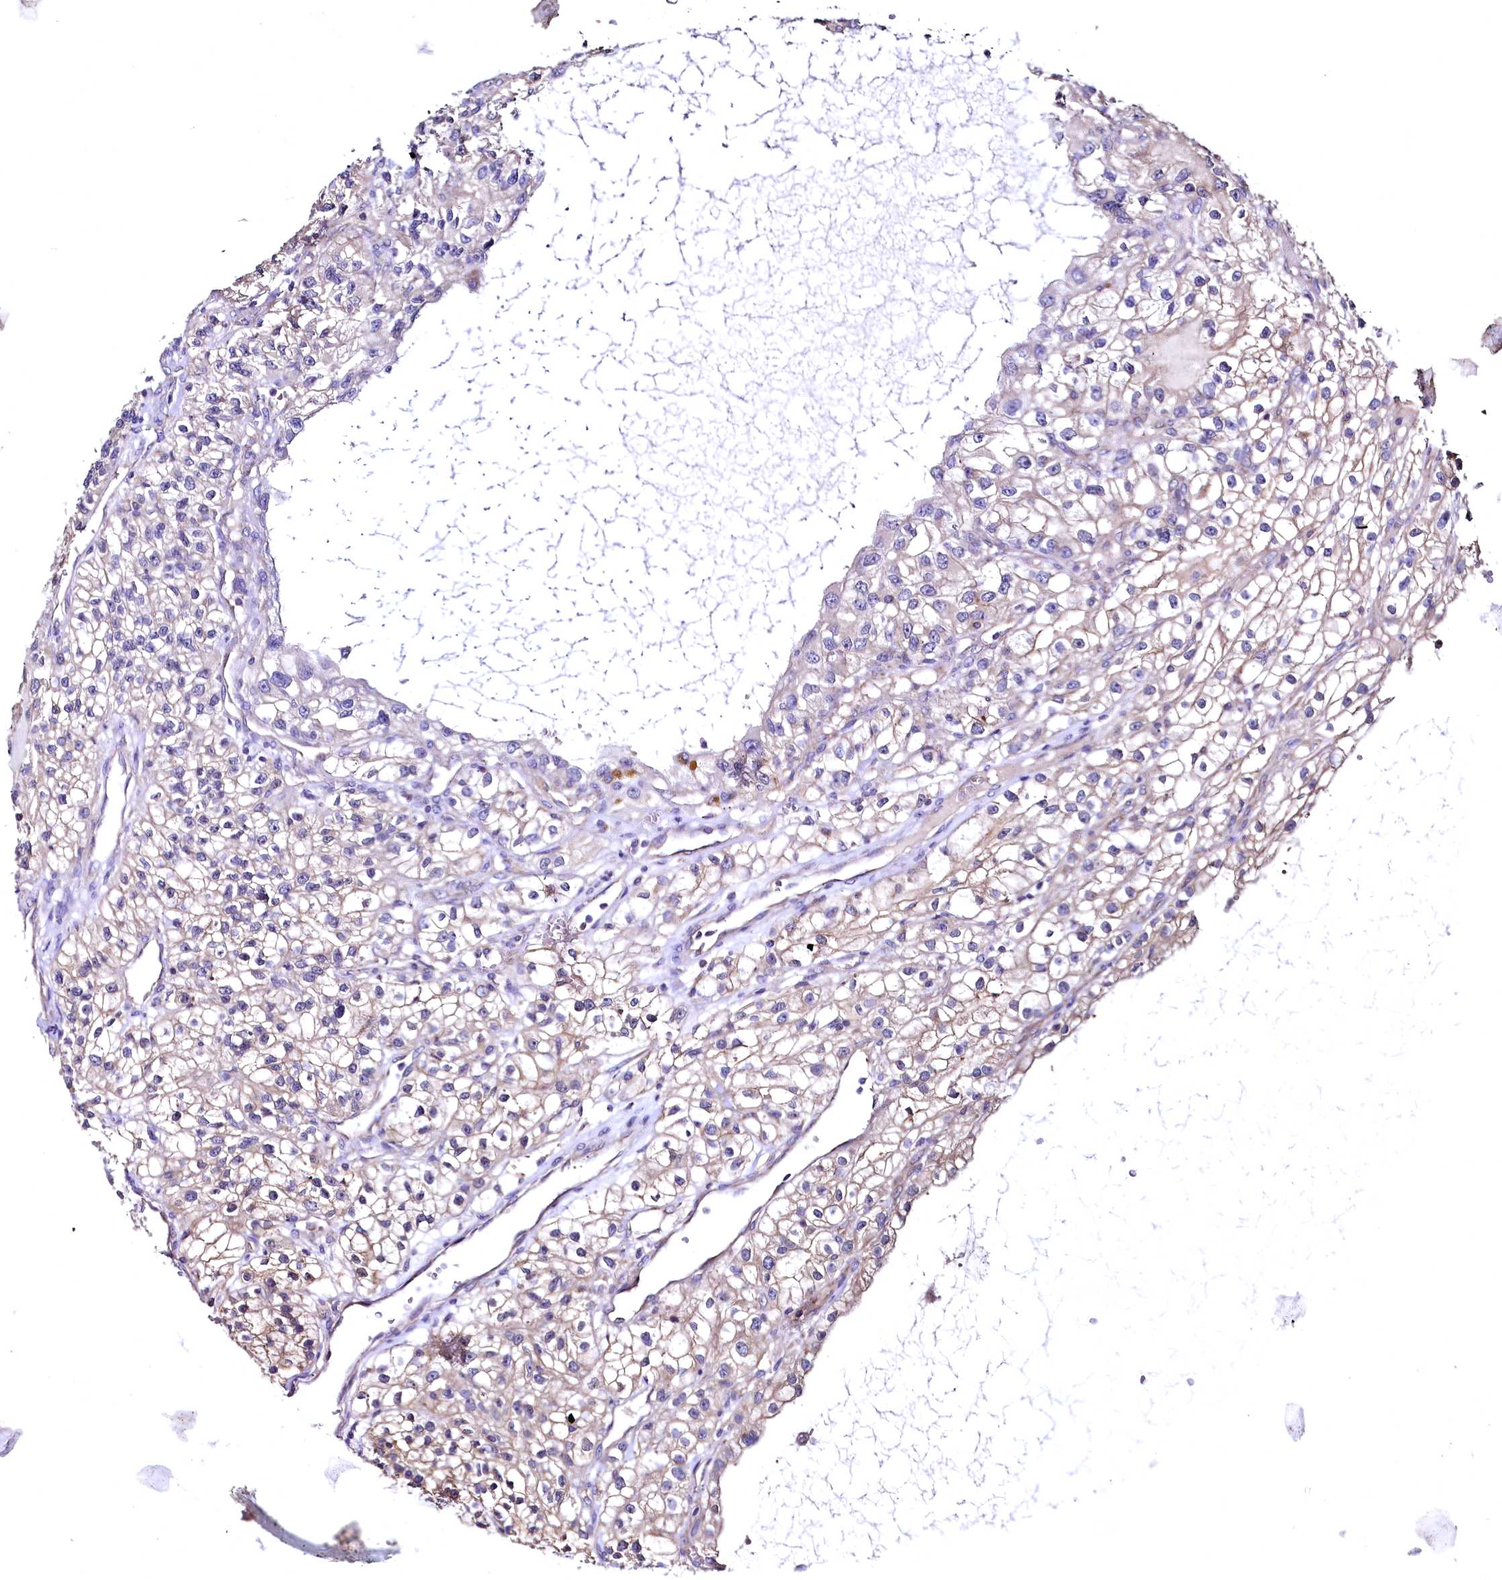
{"staining": {"intensity": "moderate", "quantity": "<25%", "location": "cytoplasmic/membranous"}, "tissue": "renal cancer", "cell_type": "Tumor cells", "image_type": "cancer", "snomed": [{"axis": "morphology", "description": "Adenocarcinoma, NOS"}, {"axis": "topography", "description": "Kidney"}], "caption": "DAB immunohistochemical staining of renal cancer (adenocarcinoma) displays moderate cytoplasmic/membranous protein expression in about <25% of tumor cells.", "gene": "MRPL57", "patient": {"sex": "female", "age": 57}}